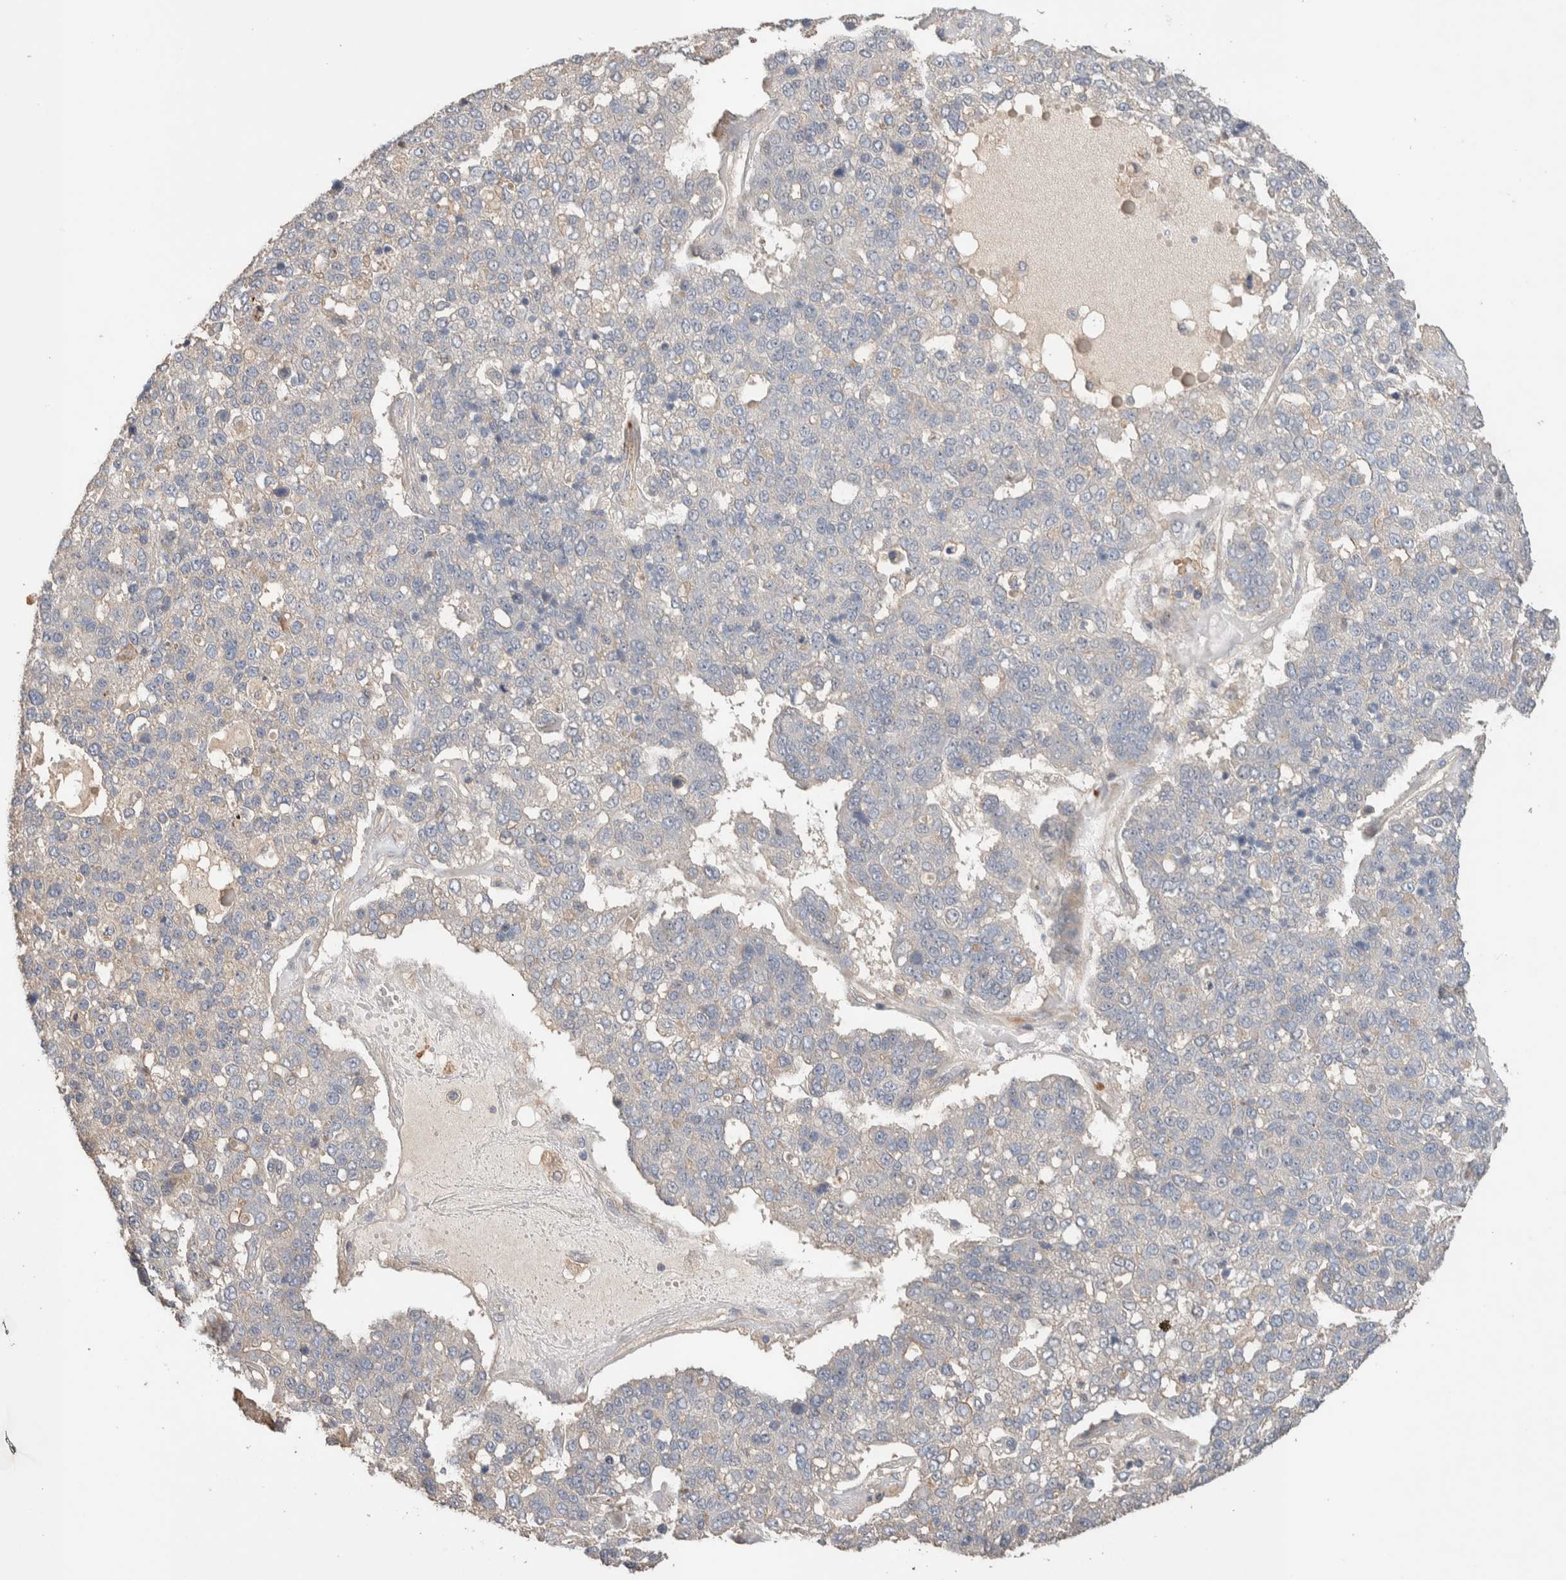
{"staining": {"intensity": "negative", "quantity": "none", "location": "none"}, "tissue": "pancreatic cancer", "cell_type": "Tumor cells", "image_type": "cancer", "snomed": [{"axis": "morphology", "description": "Adenocarcinoma, NOS"}, {"axis": "topography", "description": "Pancreas"}], "caption": "IHC histopathology image of pancreatic cancer (adenocarcinoma) stained for a protein (brown), which displays no positivity in tumor cells. (DAB (3,3'-diaminobenzidine) immunohistochemistry with hematoxylin counter stain).", "gene": "WDR91", "patient": {"sex": "female", "age": 61}}